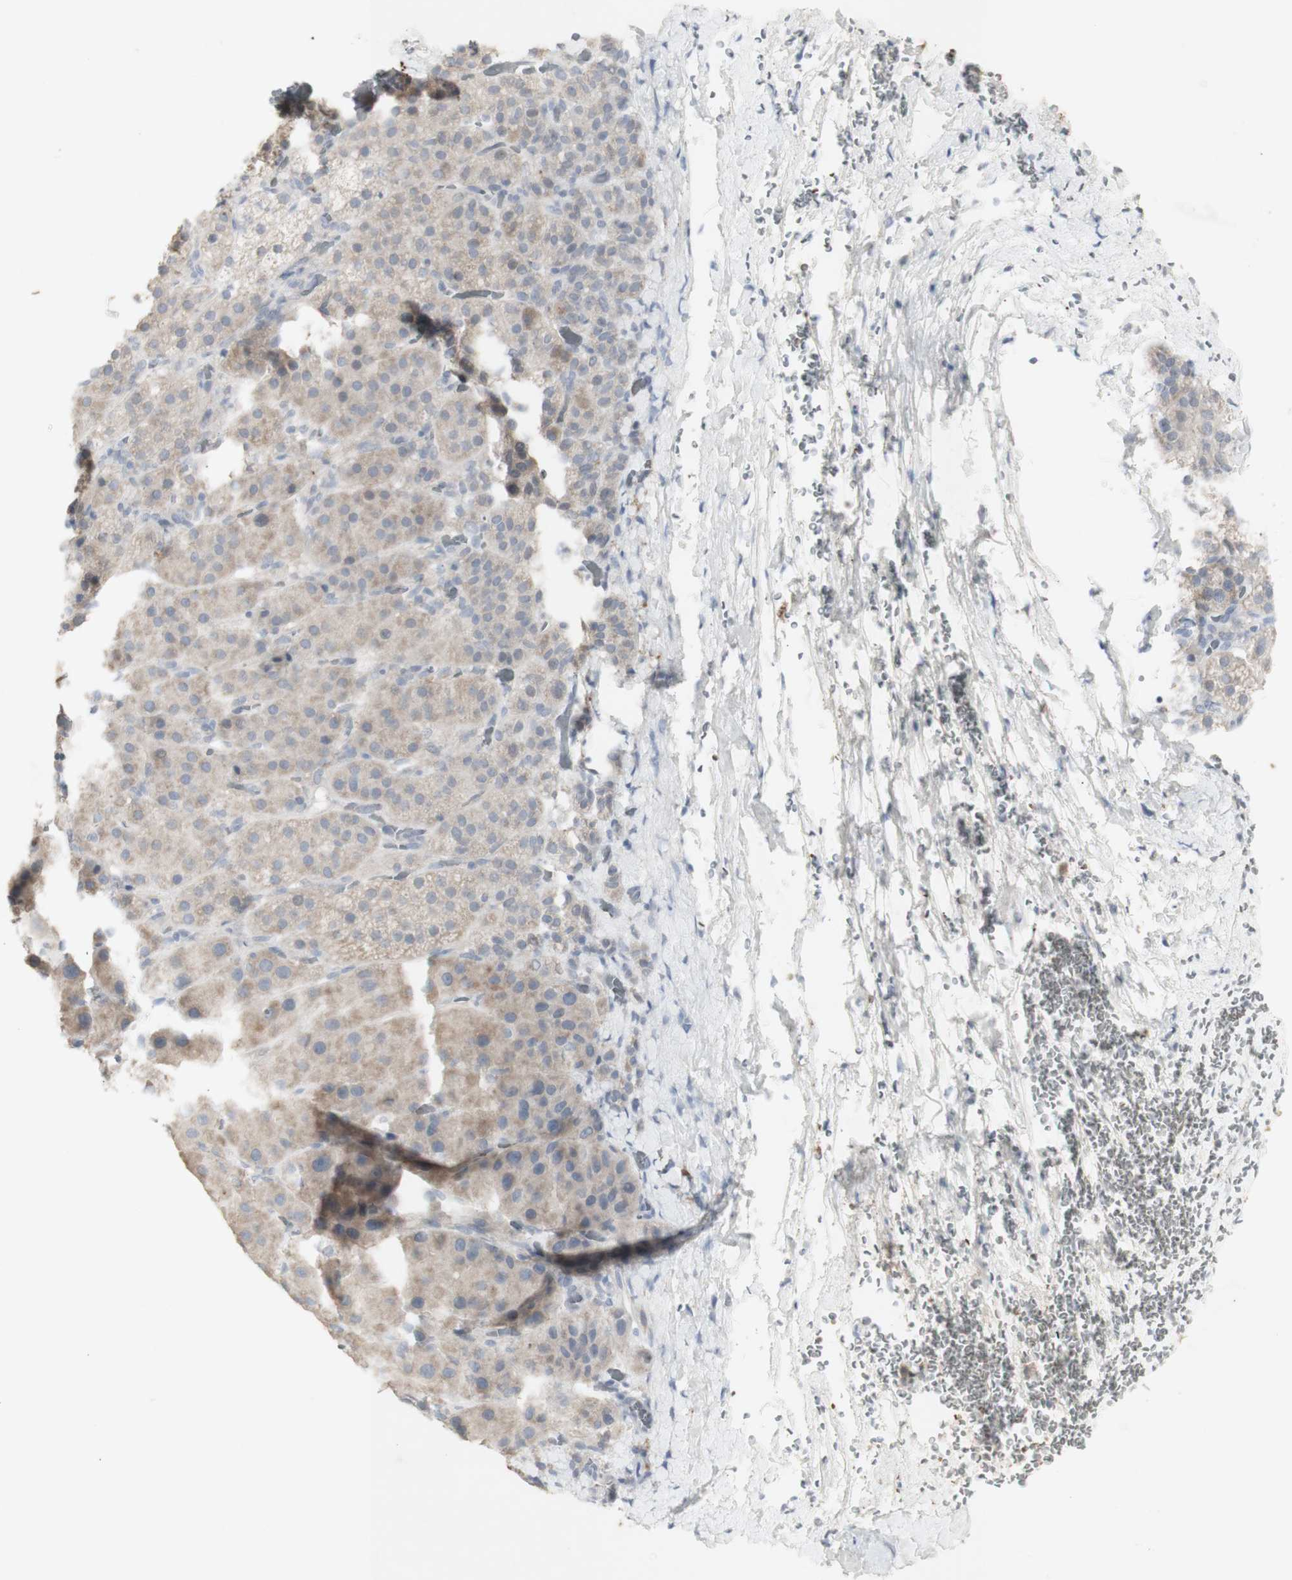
{"staining": {"intensity": "weak", "quantity": ">75%", "location": "cytoplasmic/membranous"}, "tissue": "adrenal gland", "cell_type": "Glandular cells", "image_type": "normal", "snomed": [{"axis": "morphology", "description": "Normal tissue, NOS"}, {"axis": "topography", "description": "Adrenal gland"}], "caption": "Immunohistochemistry (IHC) of benign adrenal gland exhibits low levels of weak cytoplasmic/membranous expression in about >75% of glandular cells. (DAB IHC, brown staining for protein, blue staining for nuclei).", "gene": "INS", "patient": {"sex": "female", "age": 57}}